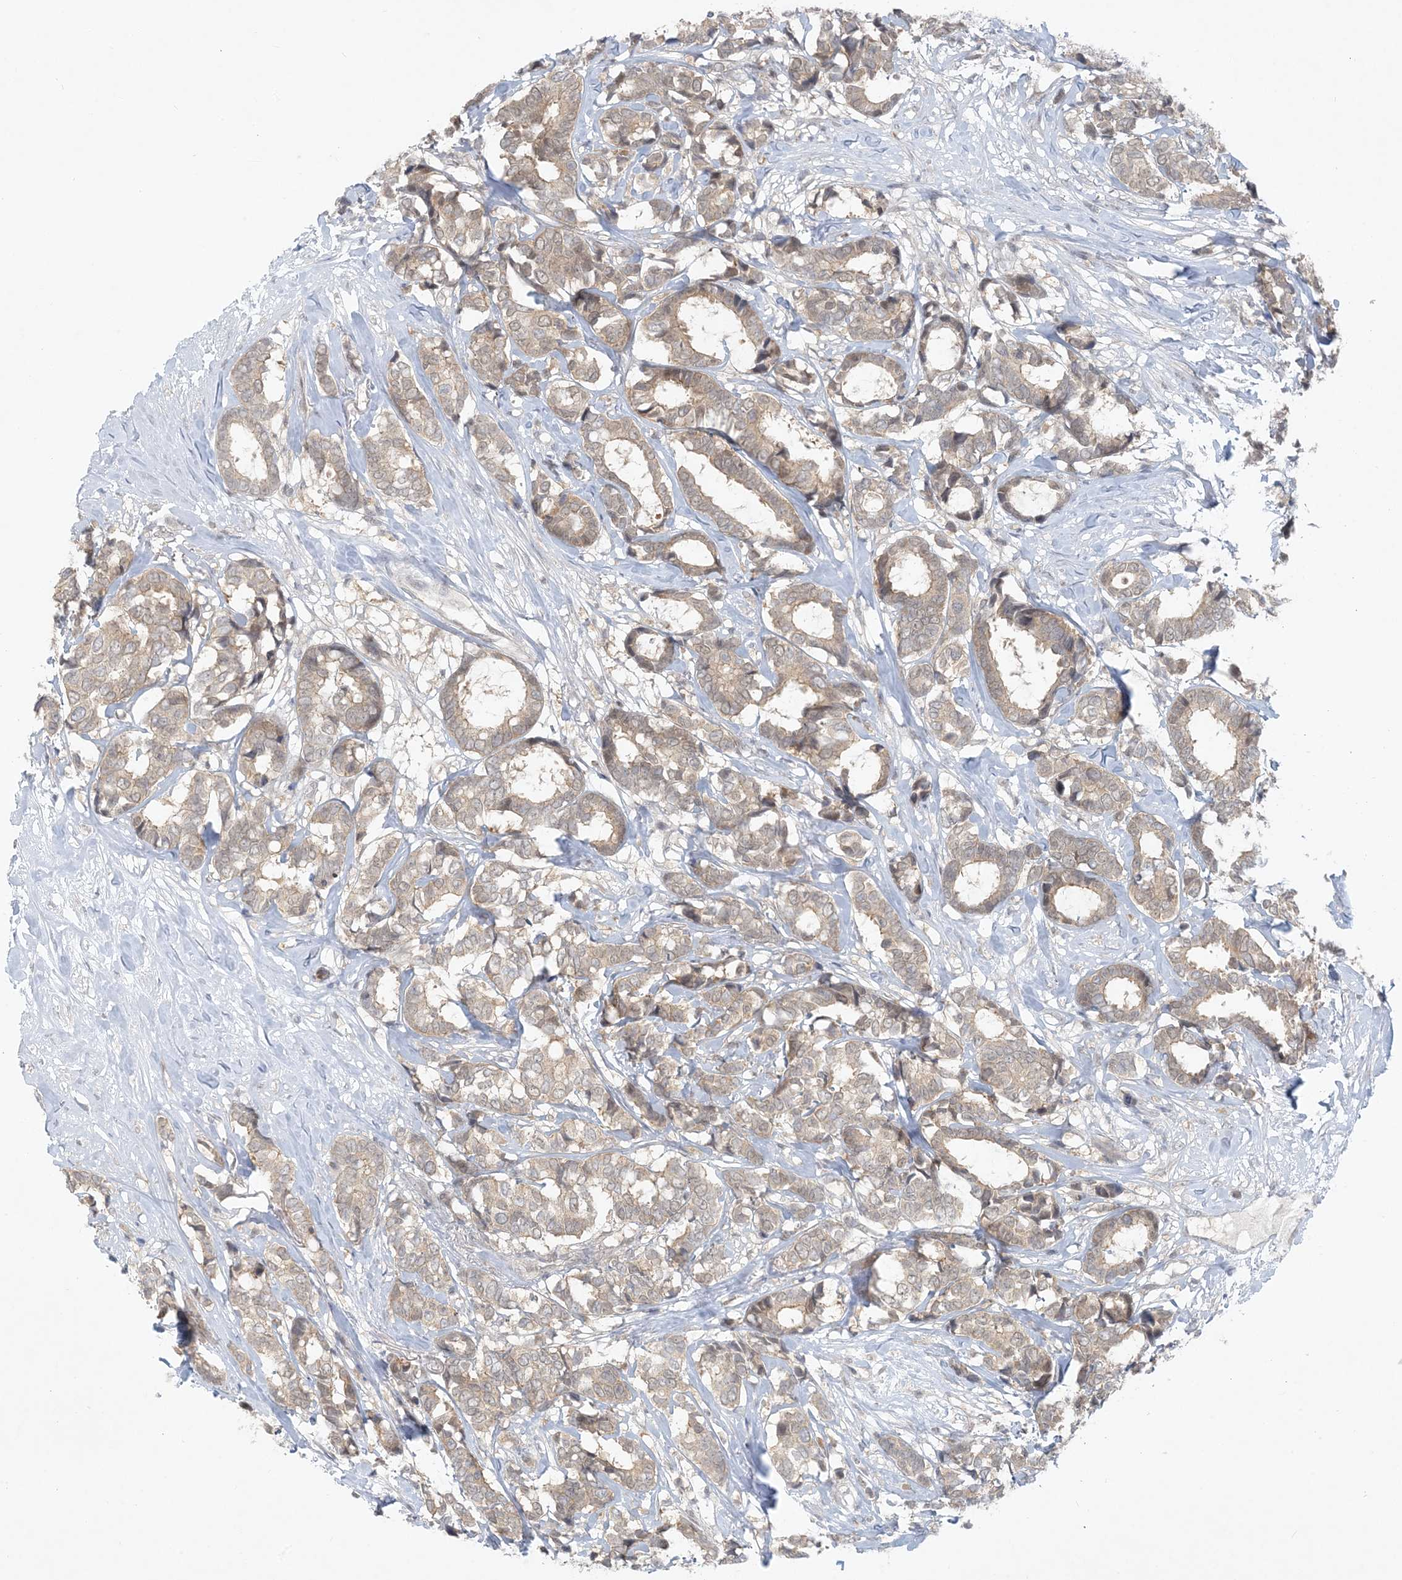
{"staining": {"intensity": "moderate", "quantity": ">75%", "location": "cytoplasmic/membranous"}, "tissue": "breast cancer", "cell_type": "Tumor cells", "image_type": "cancer", "snomed": [{"axis": "morphology", "description": "Duct carcinoma"}, {"axis": "topography", "description": "Breast"}], "caption": "This image reveals immunohistochemistry (IHC) staining of invasive ductal carcinoma (breast), with medium moderate cytoplasmic/membranous positivity in about >75% of tumor cells.", "gene": "OBI1", "patient": {"sex": "female", "age": 87}}